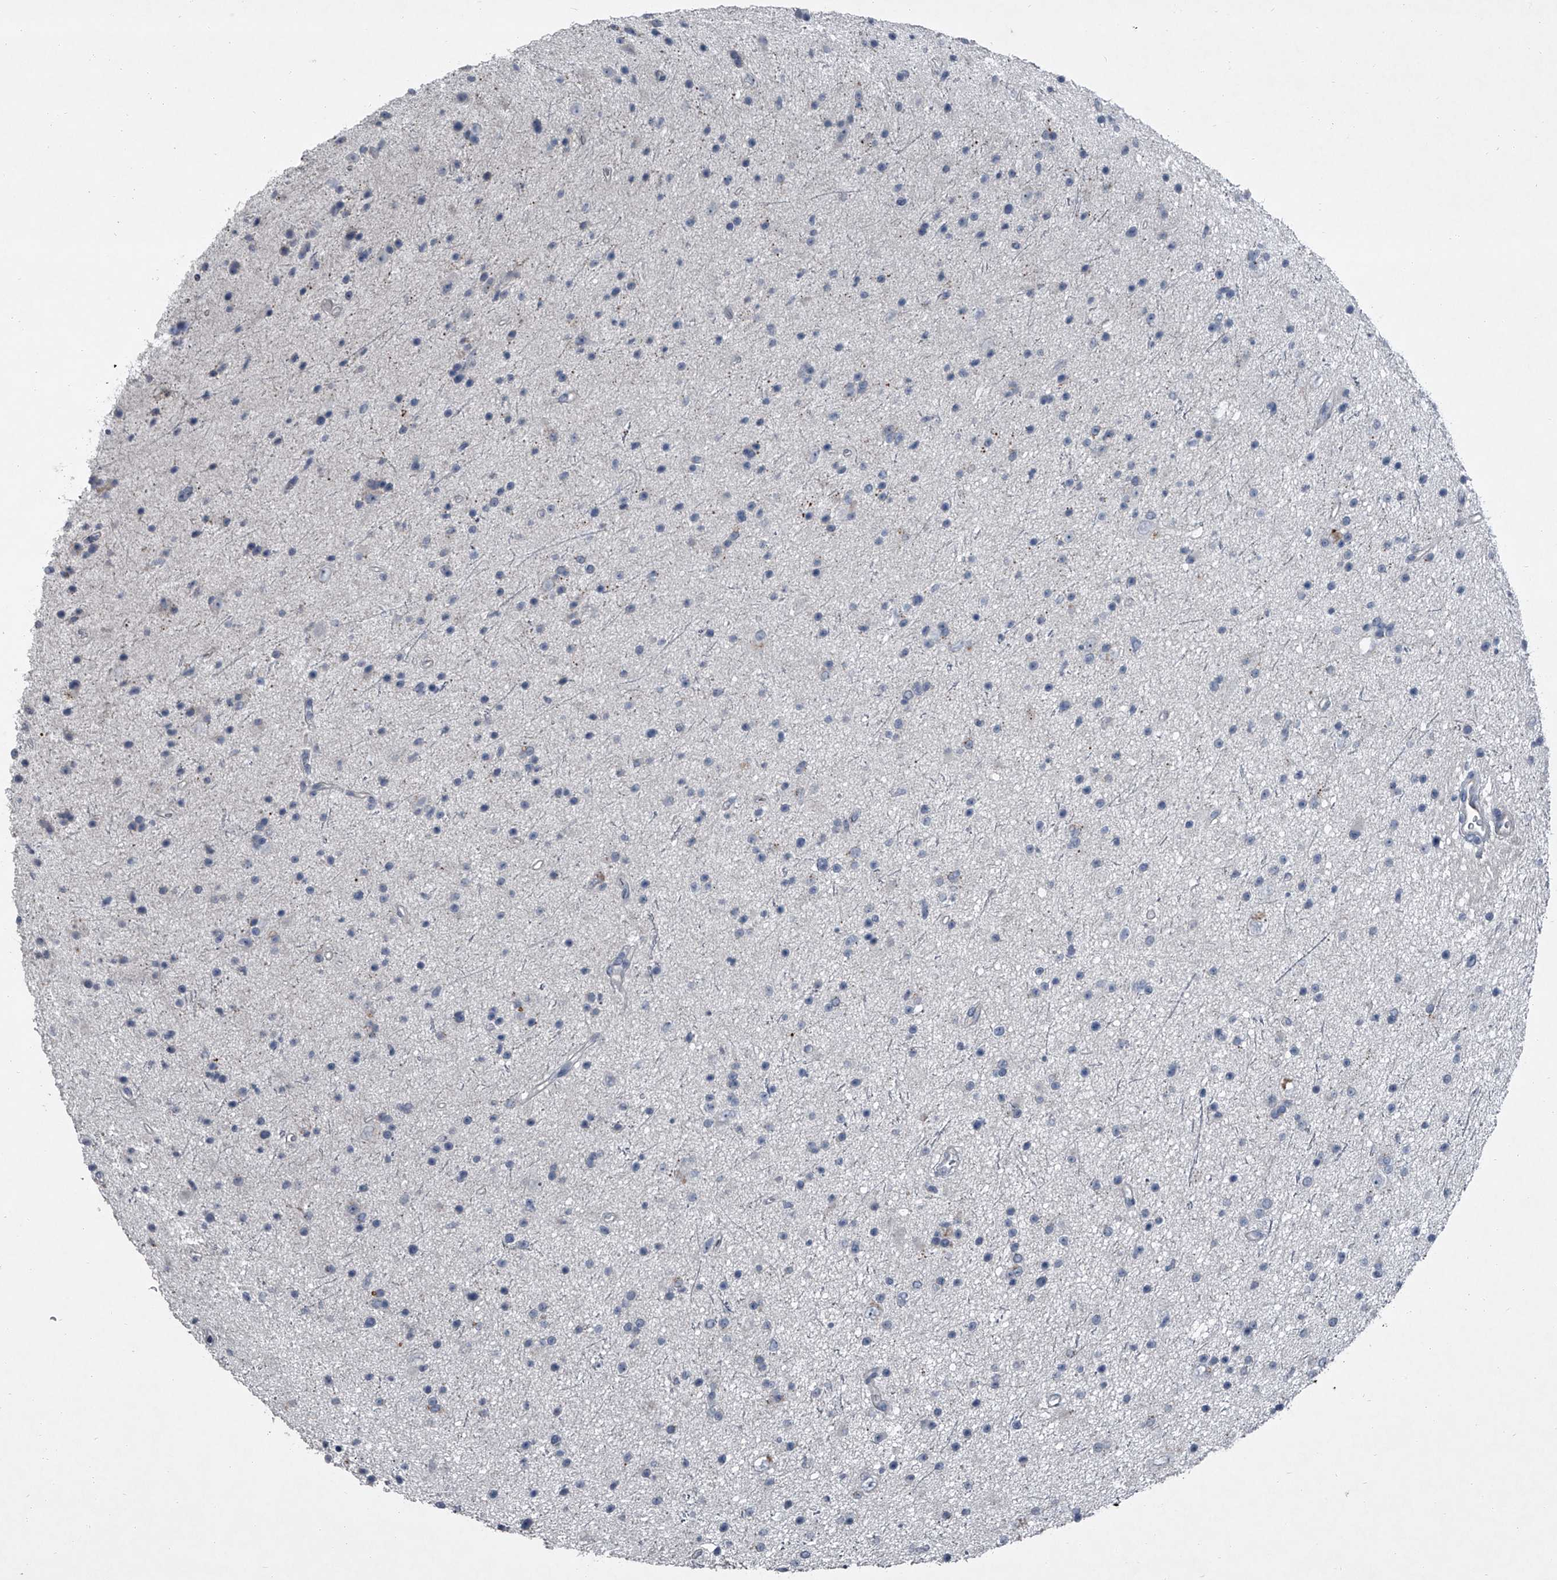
{"staining": {"intensity": "negative", "quantity": "none", "location": "none"}, "tissue": "glioma", "cell_type": "Tumor cells", "image_type": "cancer", "snomed": [{"axis": "morphology", "description": "Glioma, malignant, Low grade"}, {"axis": "topography", "description": "Cerebral cortex"}], "caption": "This is an IHC image of human glioma. There is no expression in tumor cells.", "gene": "HEPHL1", "patient": {"sex": "female", "age": 39}}